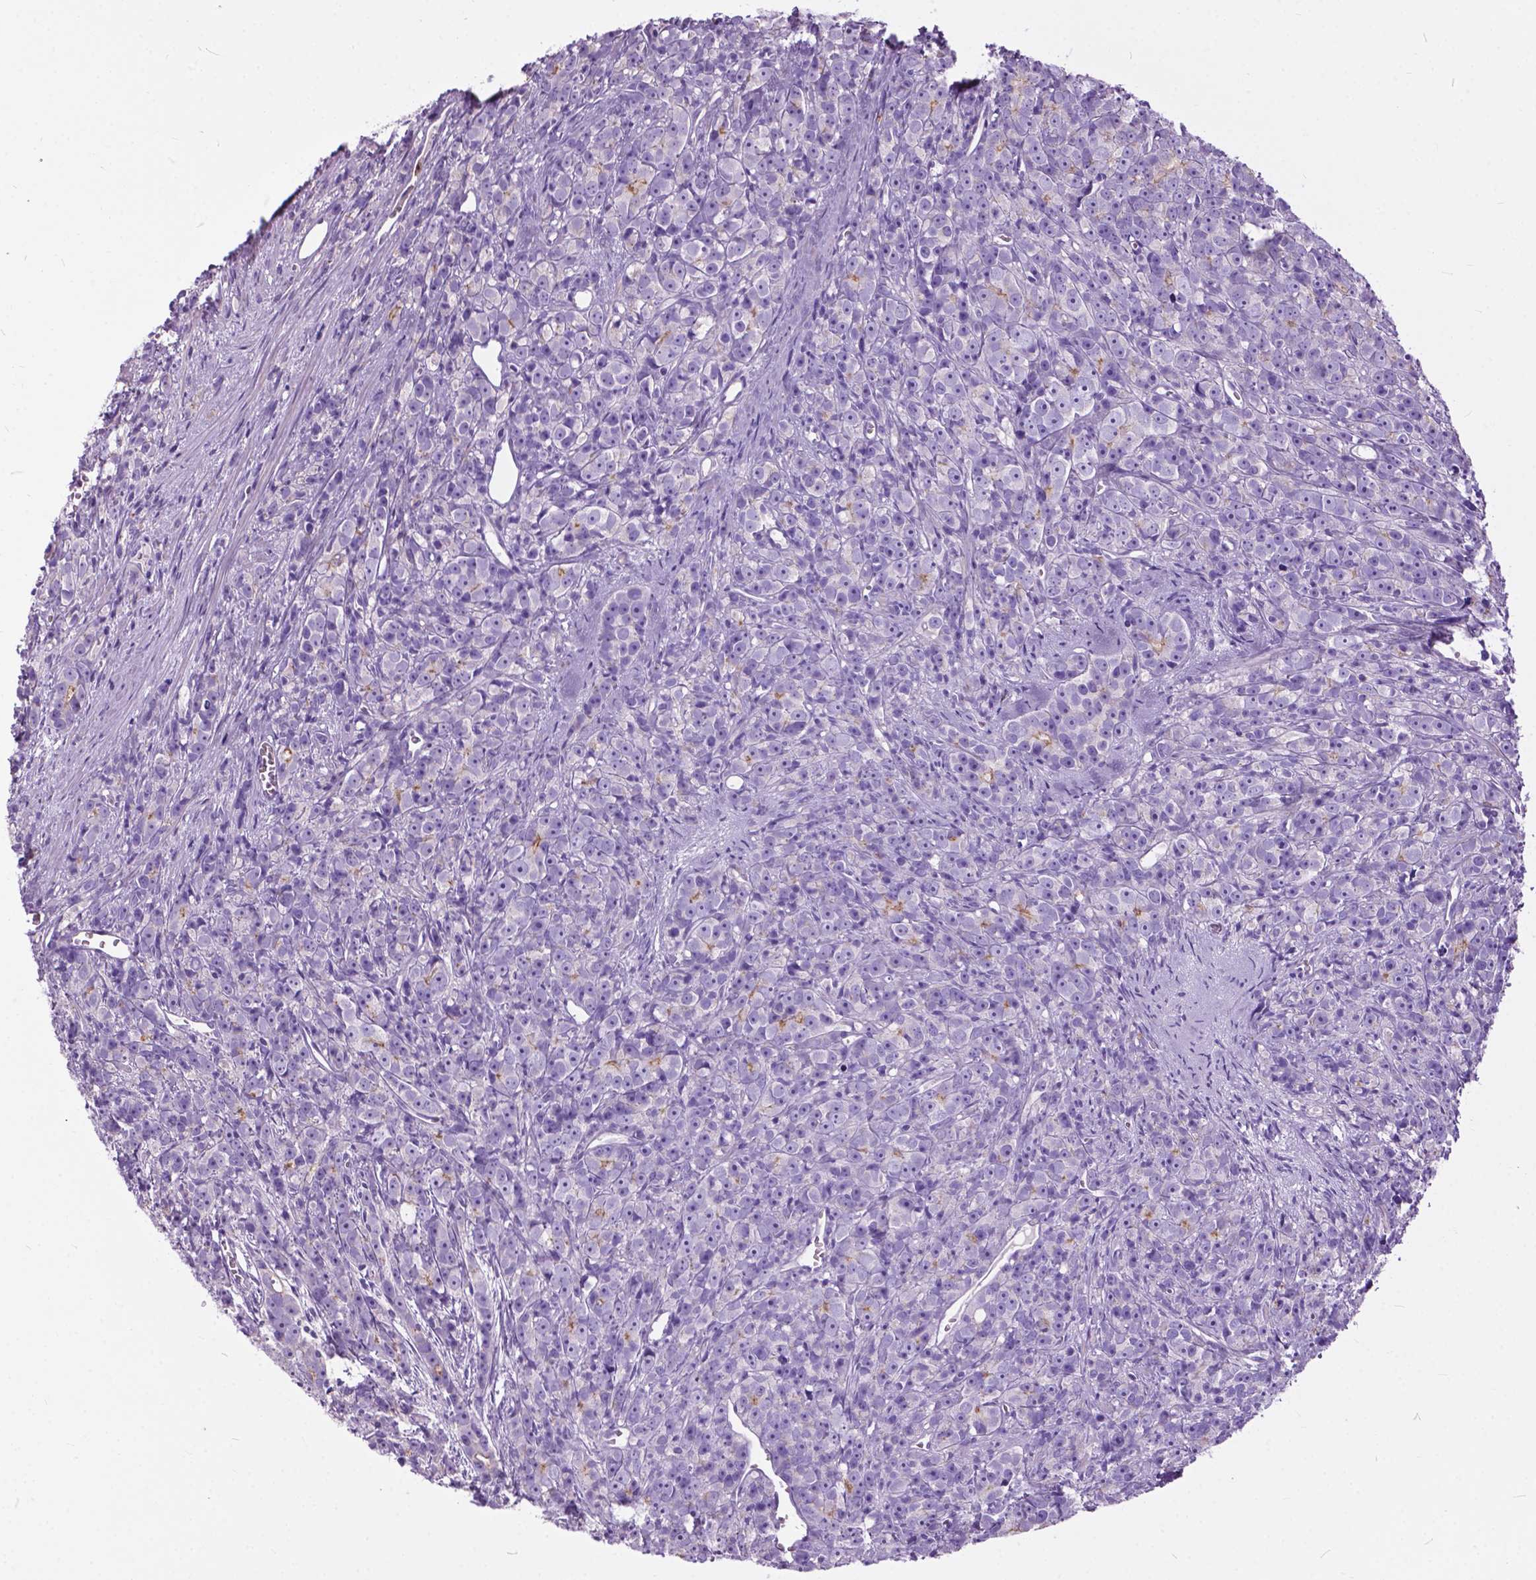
{"staining": {"intensity": "moderate", "quantity": "<25%", "location": "cytoplasmic/membranous"}, "tissue": "prostate cancer", "cell_type": "Tumor cells", "image_type": "cancer", "snomed": [{"axis": "morphology", "description": "Adenocarcinoma, High grade"}, {"axis": "topography", "description": "Prostate"}], "caption": "Brown immunohistochemical staining in prostate high-grade adenocarcinoma displays moderate cytoplasmic/membranous expression in about <25% of tumor cells. (DAB (3,3'-diaminobenzidine) IHC, brown staining for protein, blue staining for nuclei).", "gene": "PRR35", "patient": {"sex": "male", "age": 77}}